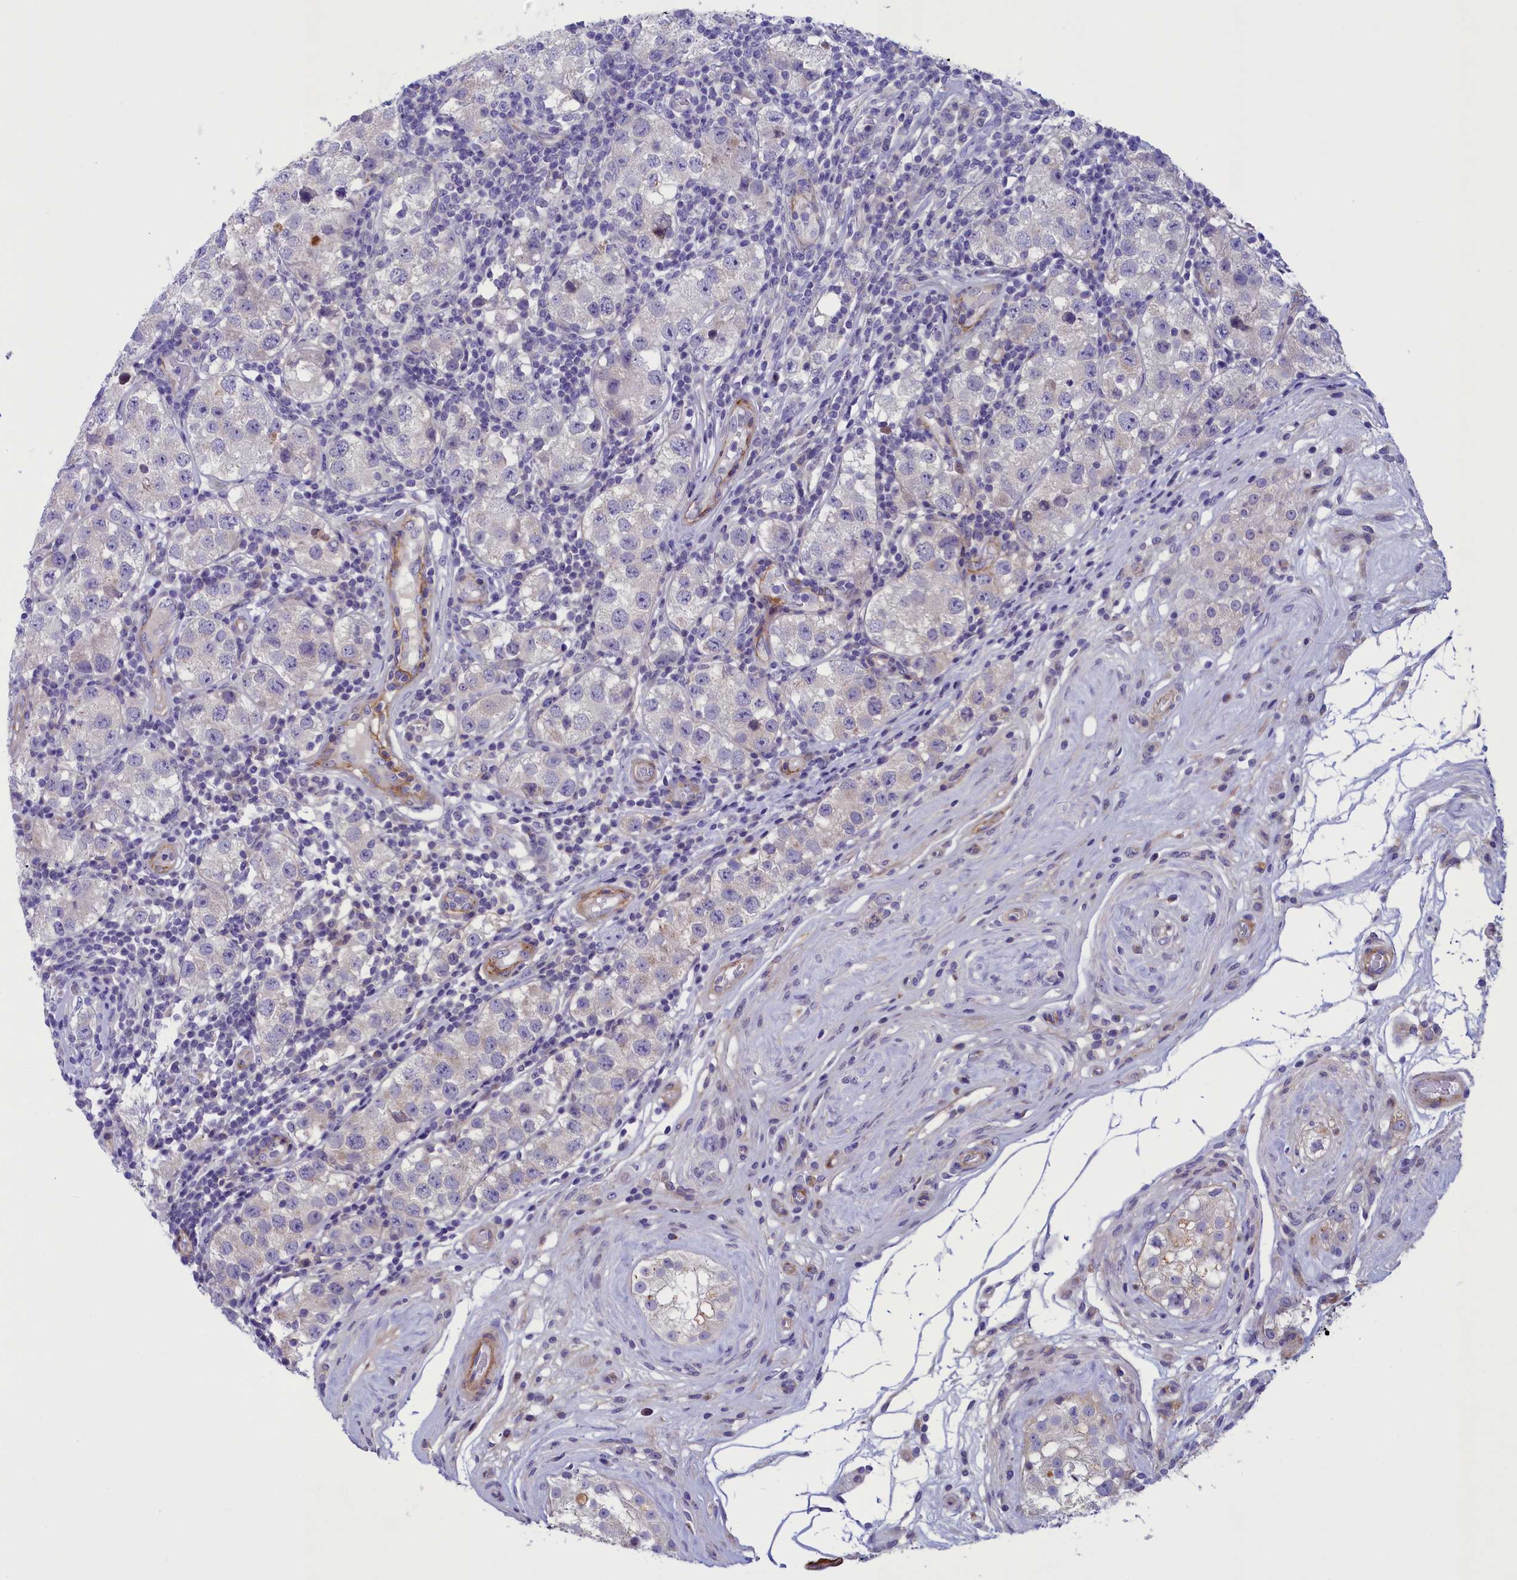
{"staining": {"intensity": "negative", "quantity": "none", "location": "none"}, "tissue": "testis cancer", "cell_type": "Tumor cells", "image_type": "cancer", "snomed": [{"axis": "morphology", "description": "Seminoma, NOS"}, {"axis": "topography", "description": "Testis"}], "caption": "Tumor cells are negative for protein expression in human testis cancer (seminoma). Brightfield microscopy of immunohistochemistry stained with DAB (brown) and hematoxylin (blue), captured at high magnification.", "gene": "LOXL1", "patient": {"sex": "male", "age": 34}}